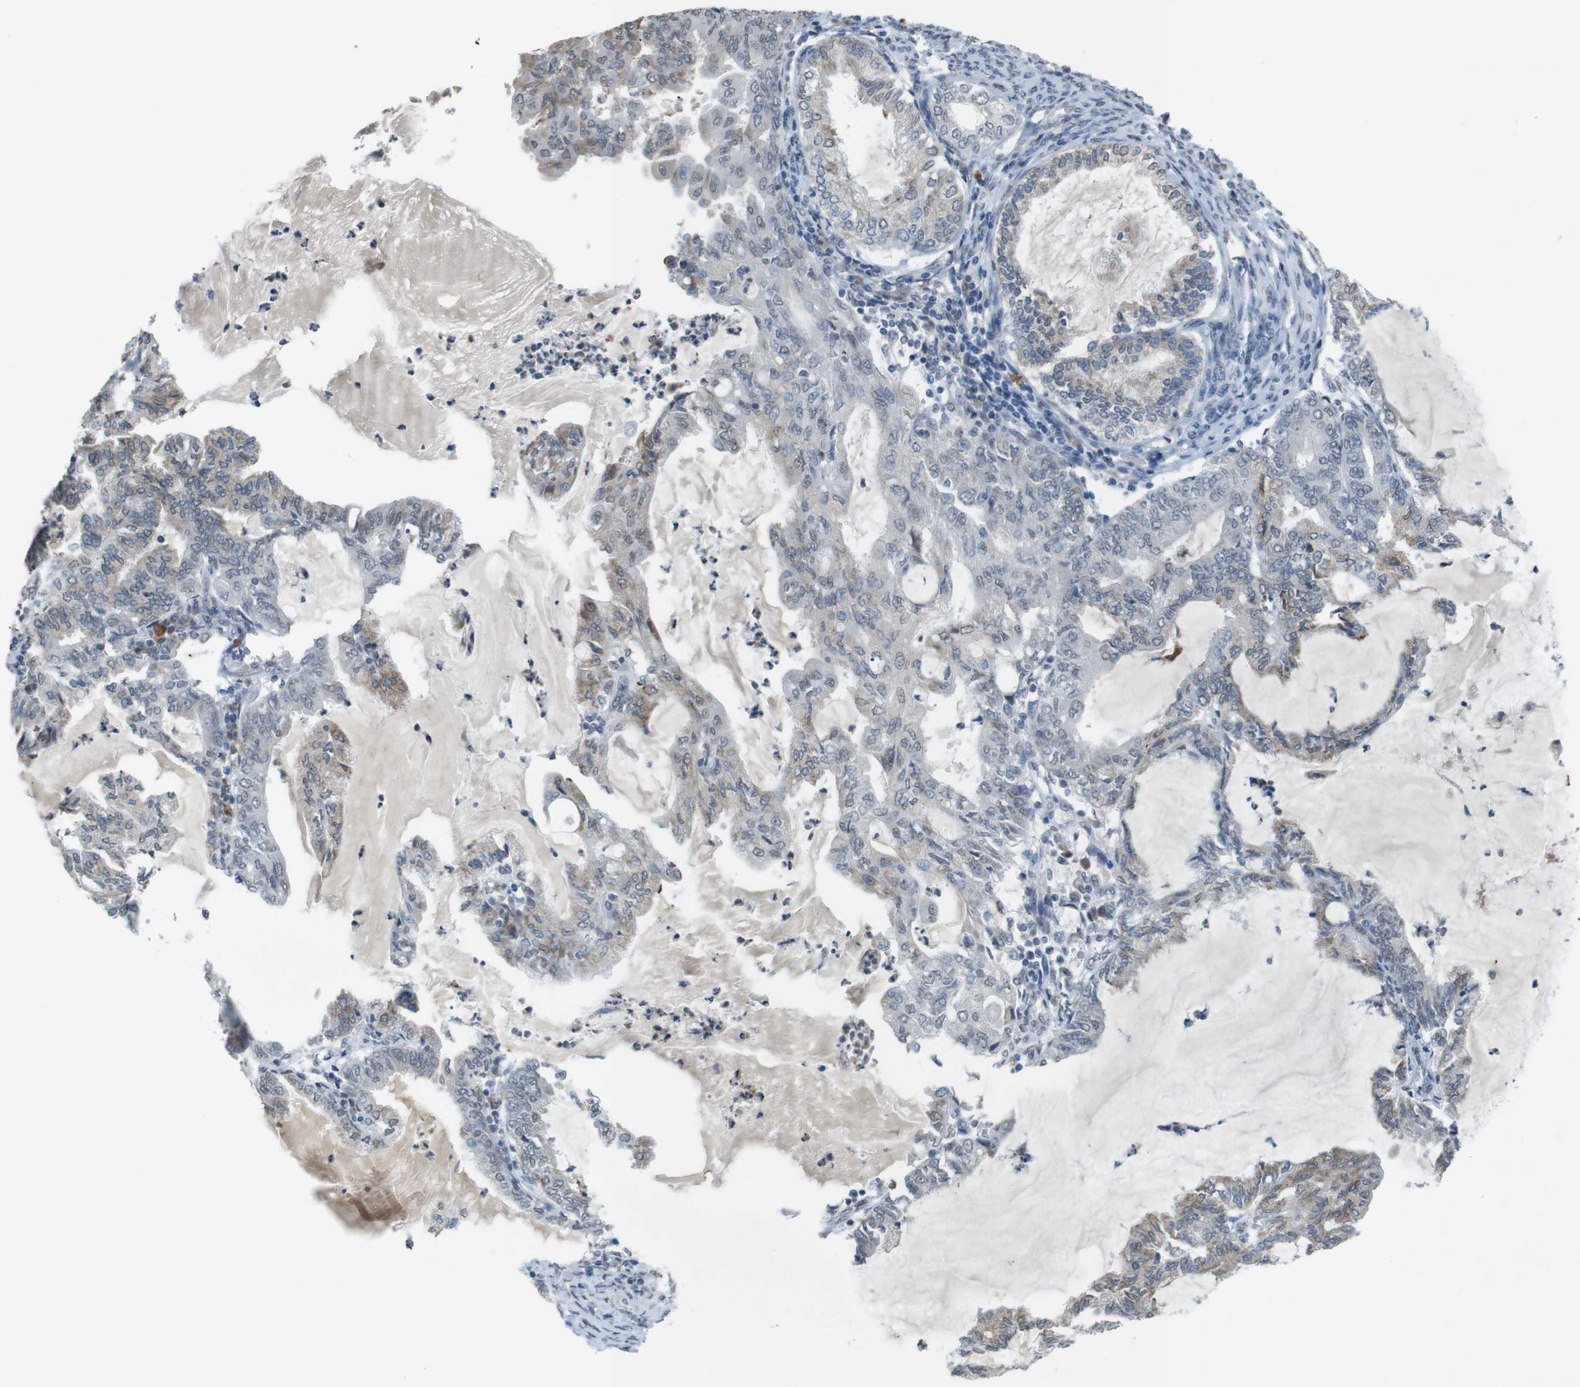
{"staining": {"intensity": "weak", "quantity": "<25%", "location": "cytoplasmic/membranous"}, "tissue": "endometrial cancer", "cell_type": "Tumor cells", "image_type": "cancer", "snomed": [{"axis": "morphology", "description": "Adenocarcinoma, NOS"}, {"axis": "topography", "description": "Endometrium"}], "caption": "Immunohistochemistry image of neoplastic tissue: endometrial cancer stained with DAB (3,3'-diaminobenzidine) shows no significant protein positivity in tumor cells.", "gene": "FZD10", "patient": {"sex": "female", "age": 86}}